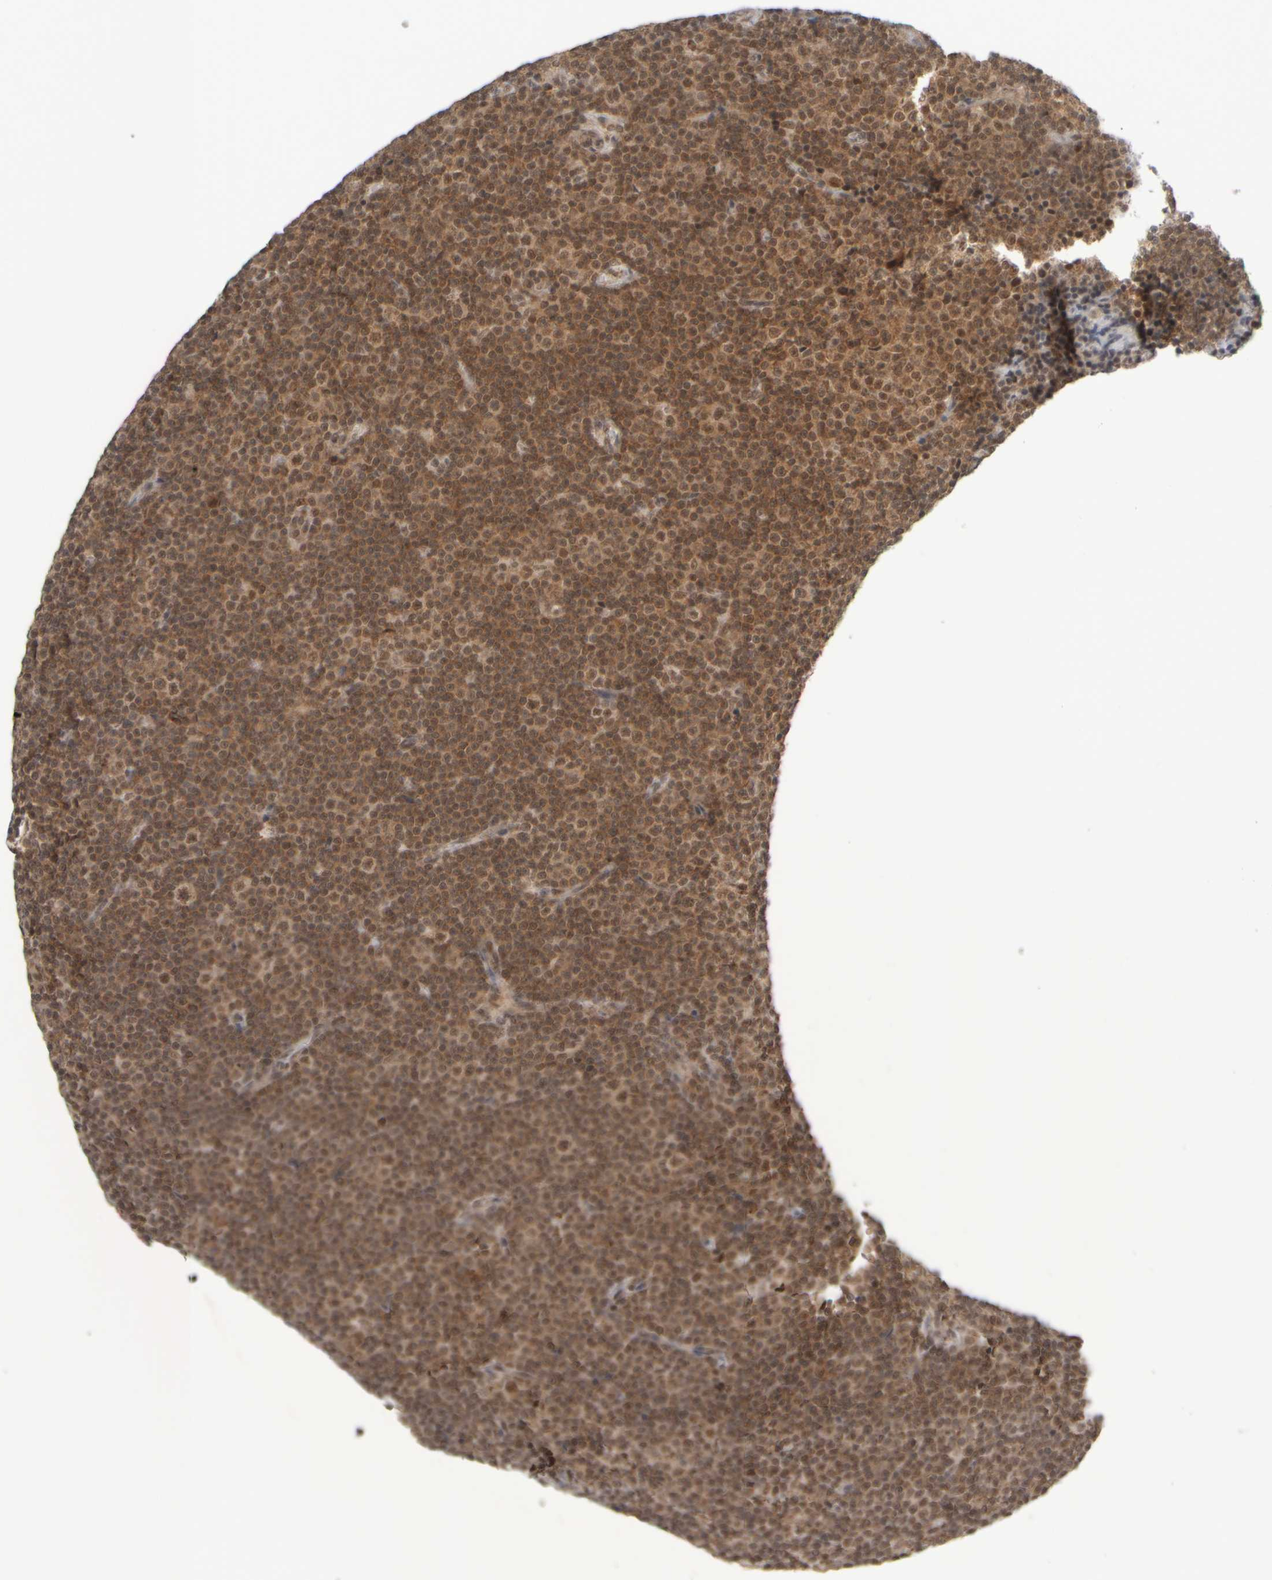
{"staining": {"intensity": "moderate", "quantity": ">75%", "location": "cytoplasmic/membranous,nuclear"}, "tissue": "lymphoma", "cell_type": "Tumor cells", "image_type": "cancer", "snomed": [{"axis": "morphology", "description": "Malignant lymphoma, non-Hodgkin's type, Low grade"}, {"axis": "topography", "description": "Lymph node"}], "caption": "Immunohistochemical staining of lymphoma exhibits medium levels of moderate cytoplasmic/membranous and nuclear positivity in approximately >75% of tumor cells.", "gene": "SYNRG", "patient": {"sex": "female", "age": 67}}